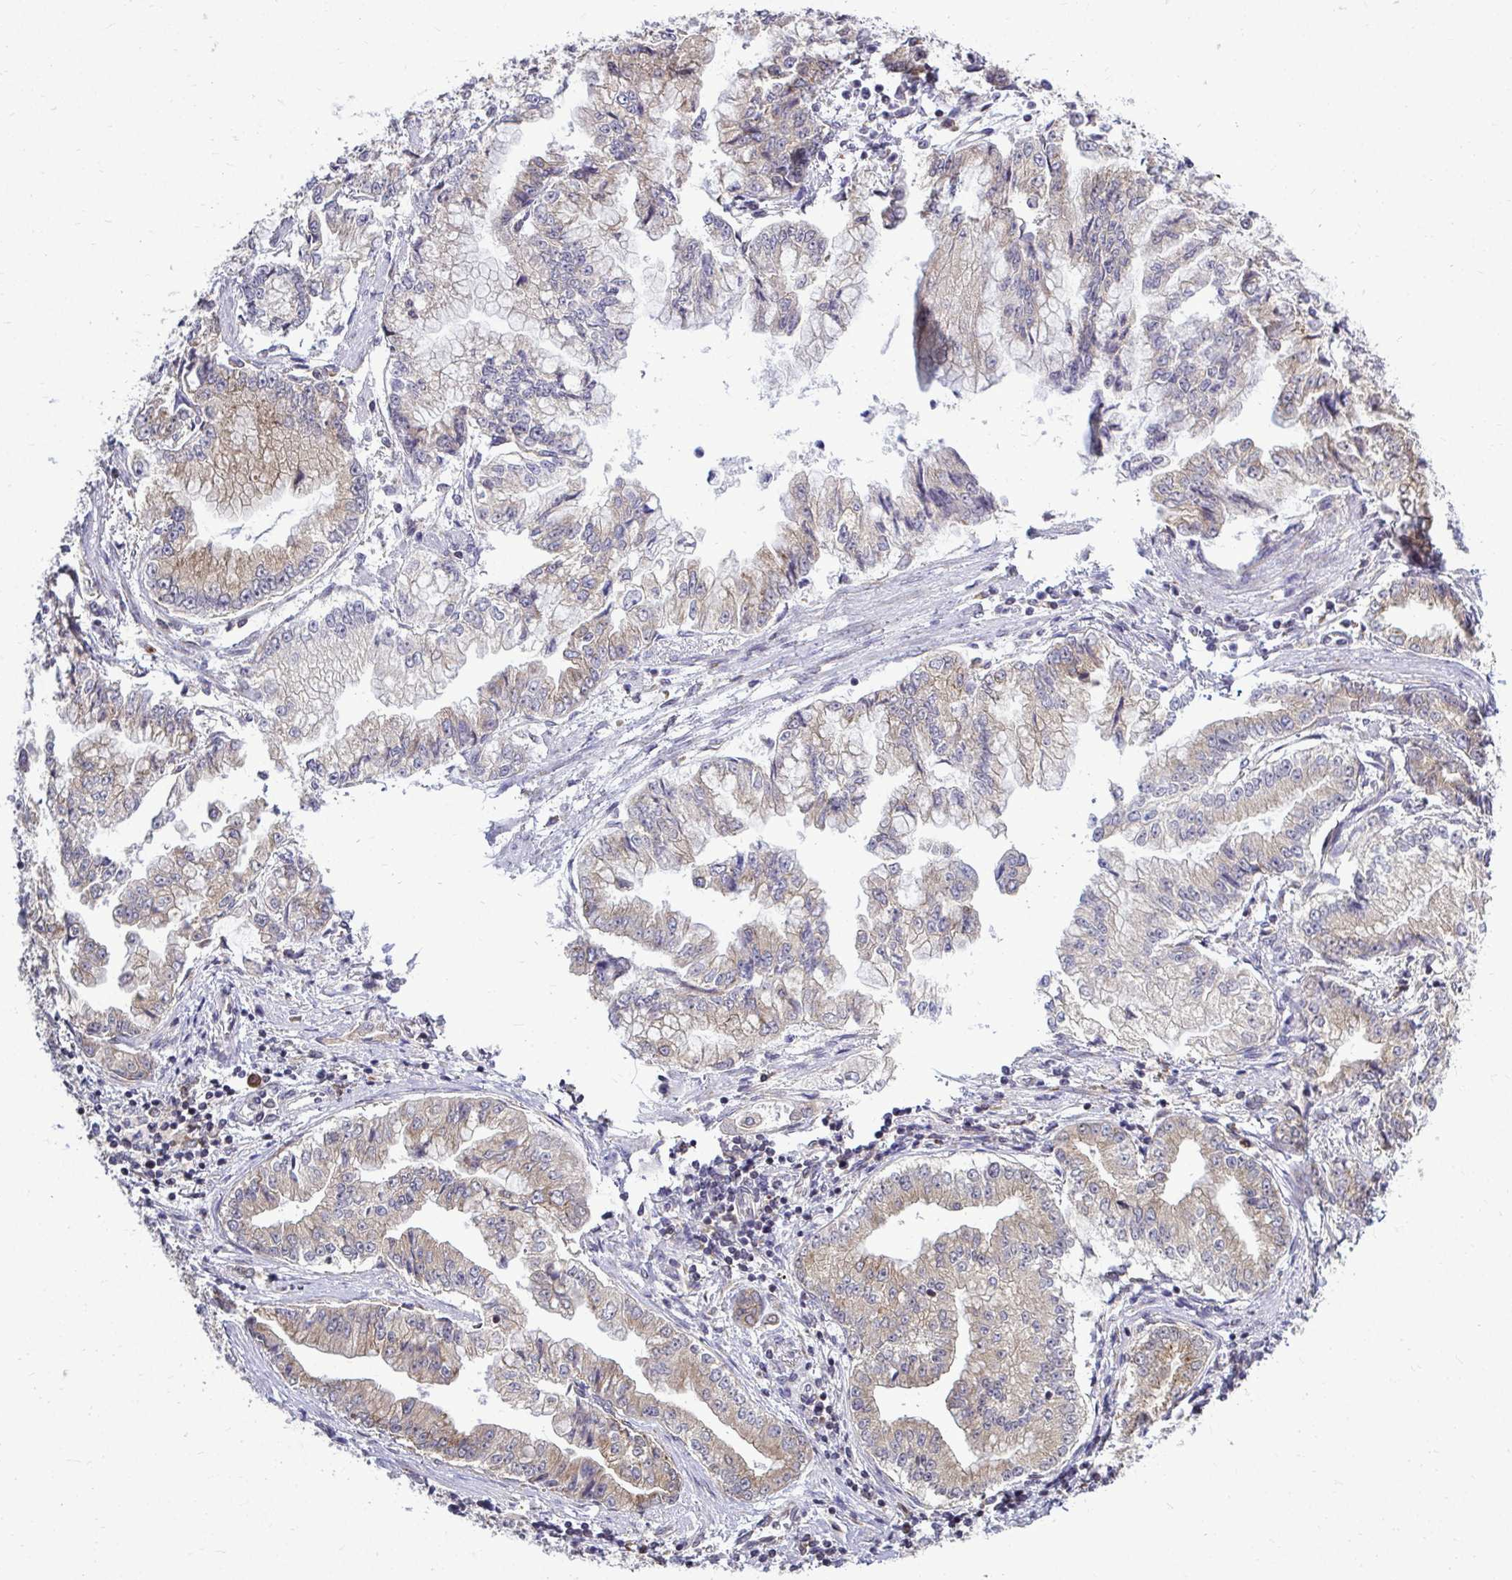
{"staining": {"intensity": "weak", "quantity": ">75%", "location": "cytoplasmic/membranous"}, "tissue": "stomach cancer", "cell_type": "Tumor cells", "image_type": "cancer", "snomed": [{"axis": "morphology", "description": "Adenocarcinoma, NOS"}, {"axis": "topography", "description": "Stomach, upper"}], "caption": "Stomach adenocarcinoma stained with a brown dye exhibits weak cytoplasmic/membranous positive staining in about >75% of tumor cells.", "gene": "FMR1", "patient": {"sex": "female", "age": 74}}